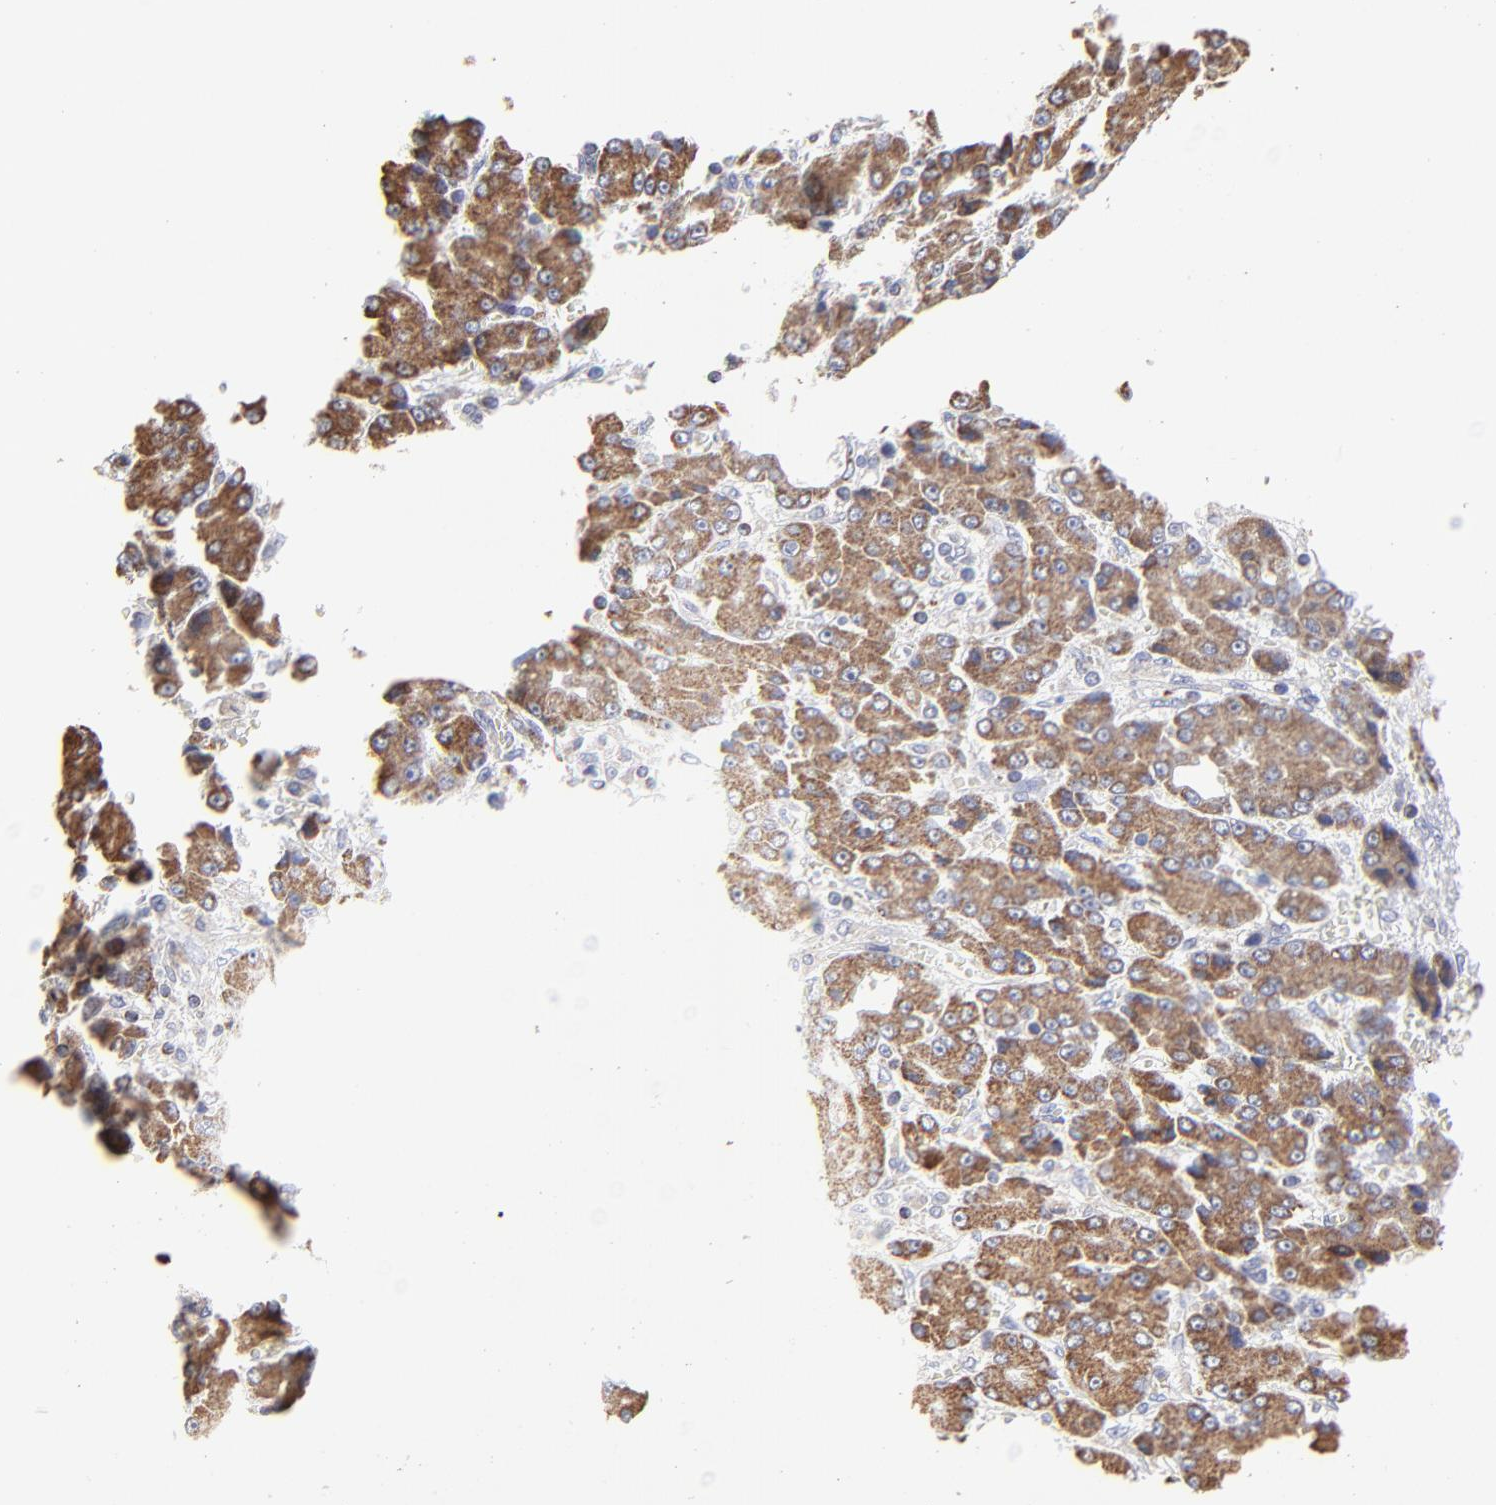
{"staining": {"intensity": "moderate", "quantity": ">75%", "location": "cytoplasmic/membranous"}, "tissue": "liver cancer", "cell_type": "Tumor cells", "image_type": "cancer", "snomed": [{"axis": "morphology", "description": "Carcinoma, Hepatocellular, NOS"}, {"axis": "topography", "description": "Liver"}], "caption": "Immunohistochemical staining of liver hepatocellular carcinoma displays moderate cytoplasmic/membranous protein expression in approximately >75% of tumor cells.", "gene": "PINK1", "patient": {"sex": "male", "age": 69}}